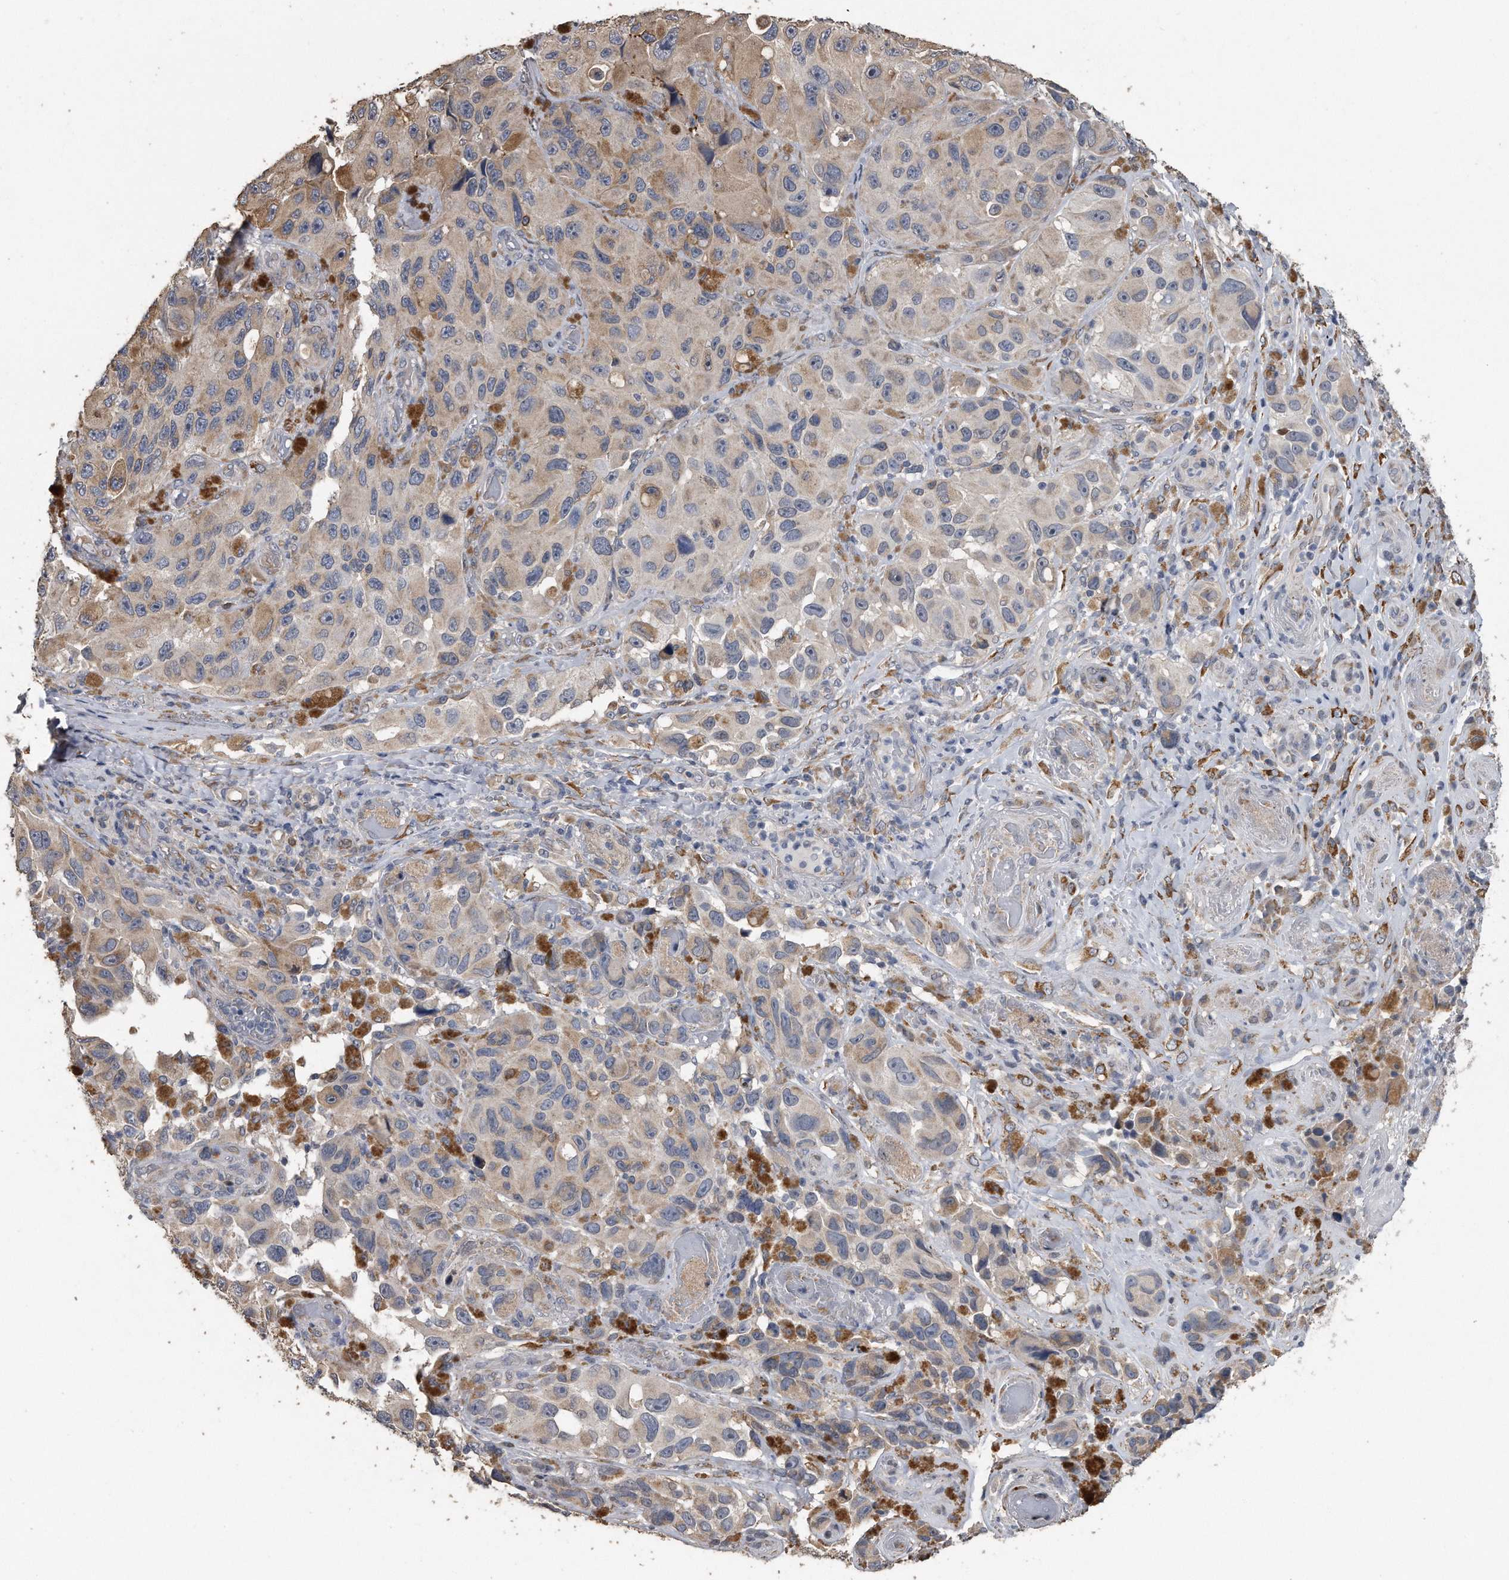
{"staining": {"intensity": "negative", "quantity": "none", "location": "none"}, "tissue": "melanoma", "cell_type": "Tumor cells", "image_type": "cancer", "snomed": [{"axis": "morphology", "description": "Malignant melanoma, NOS"}, {"axis": "topography", "description": "Skin"}], "caption": "This is an immunohistochemistry micrograph of melanoma. There is no positivity in tumor cells.", "gene": "PCLO", "patient": {"sex": "female", "age": 73}}